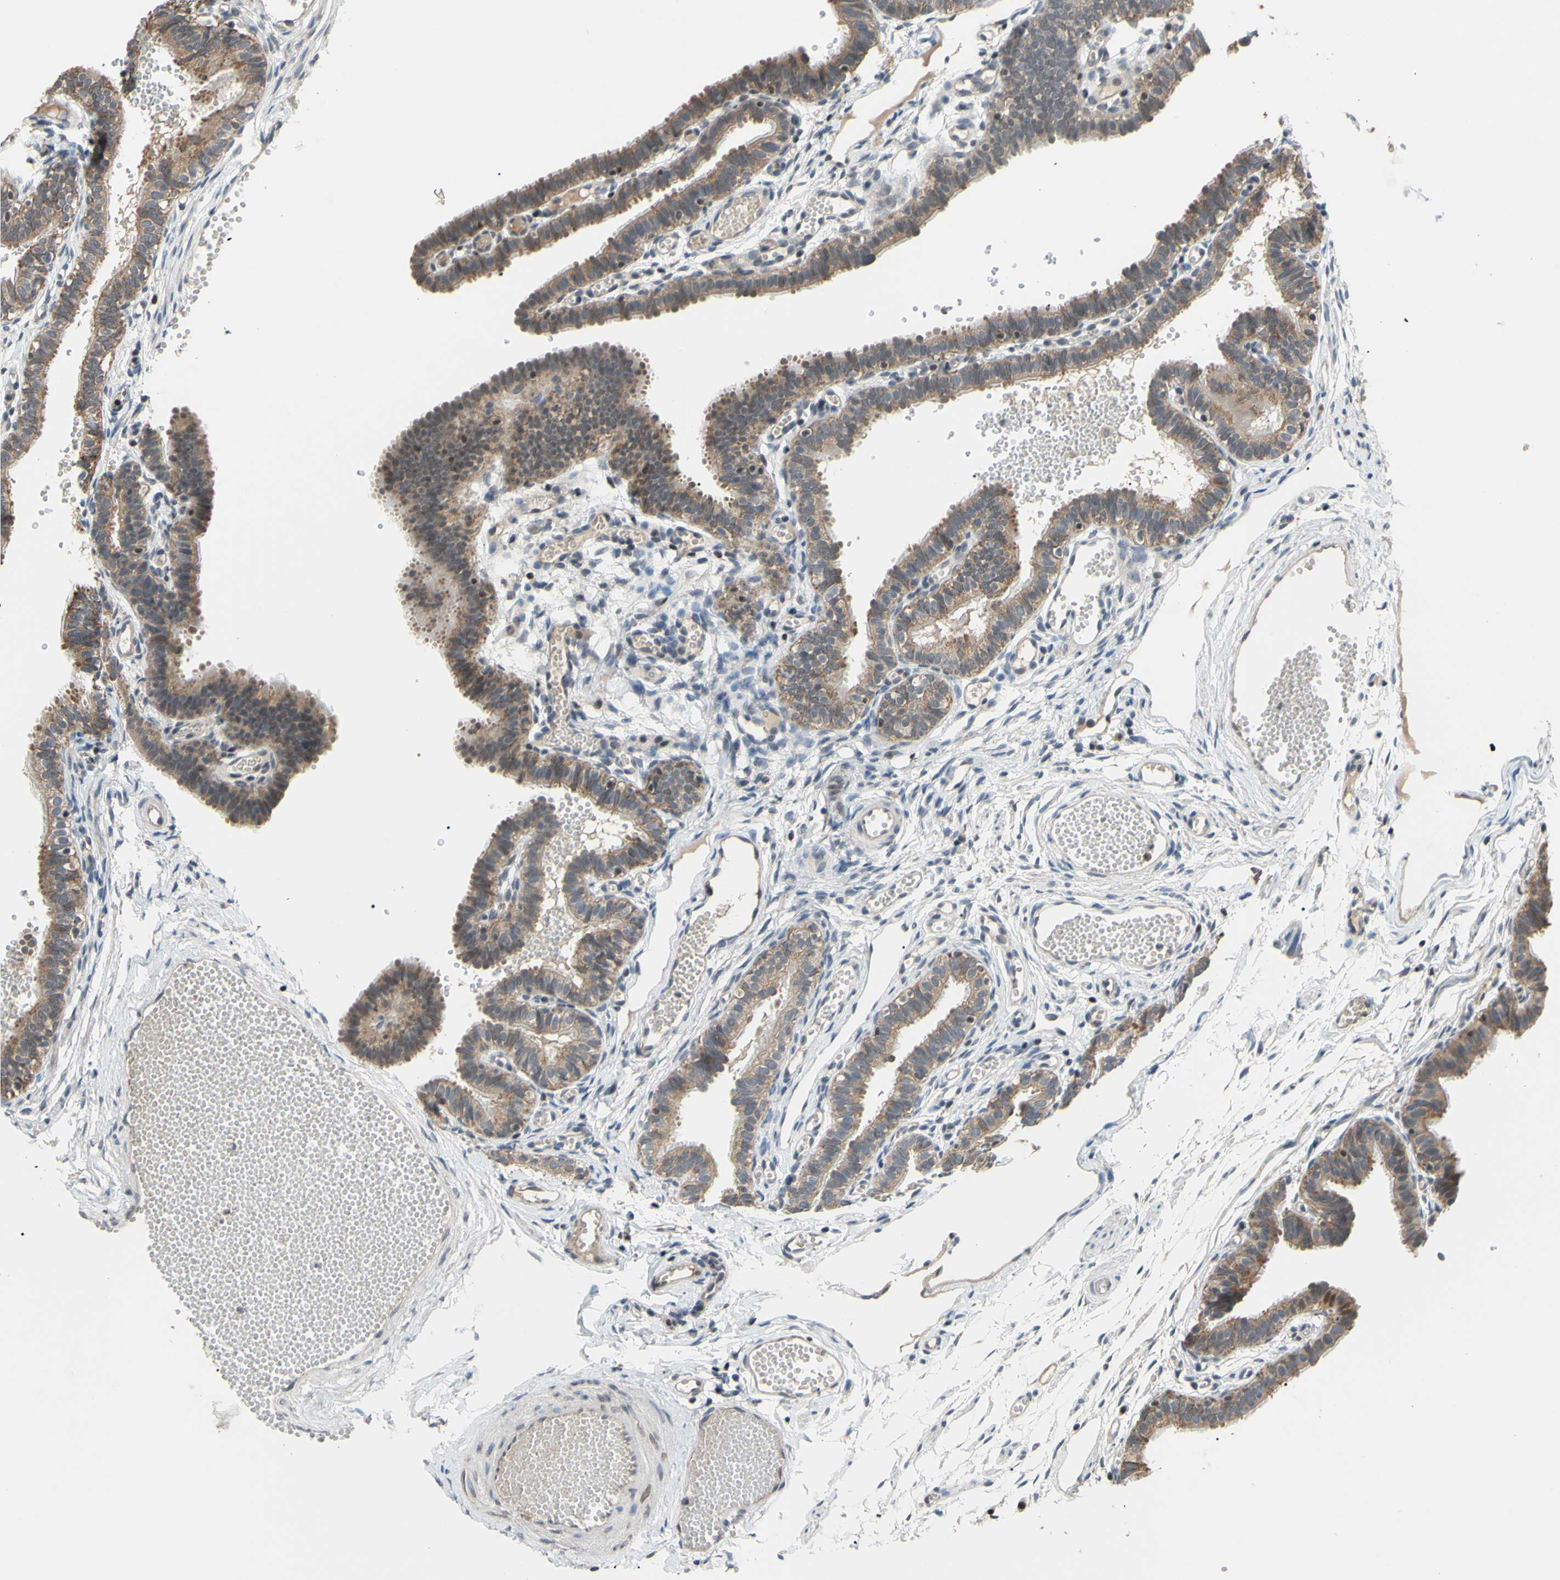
{"staining": {"intensity": "moderate", "quantity": ">75%", "location": "cytoplasmic/membranous"}, "tissue": "fallopian tube", "cell_type": "Glandular cells", "image_type": "normal", "snomed": [{"axis": "morphology", "description": "Normal tissue, NOS"}, {"axis": "topography", "description": "Fallopian tube"}, {"axis": "topography", "description": "Placenta"}], "caption": "Fallopian tube stained with DAB immunohistochemistry displays medium levels of moderate cytoplasmic/membranous expression in approximately >75% of glandular cells. (DAB IHC with brightfield microscopy, high magnification).", "gene": "SP4", "patient": {"sex": "female", "age": 34}}